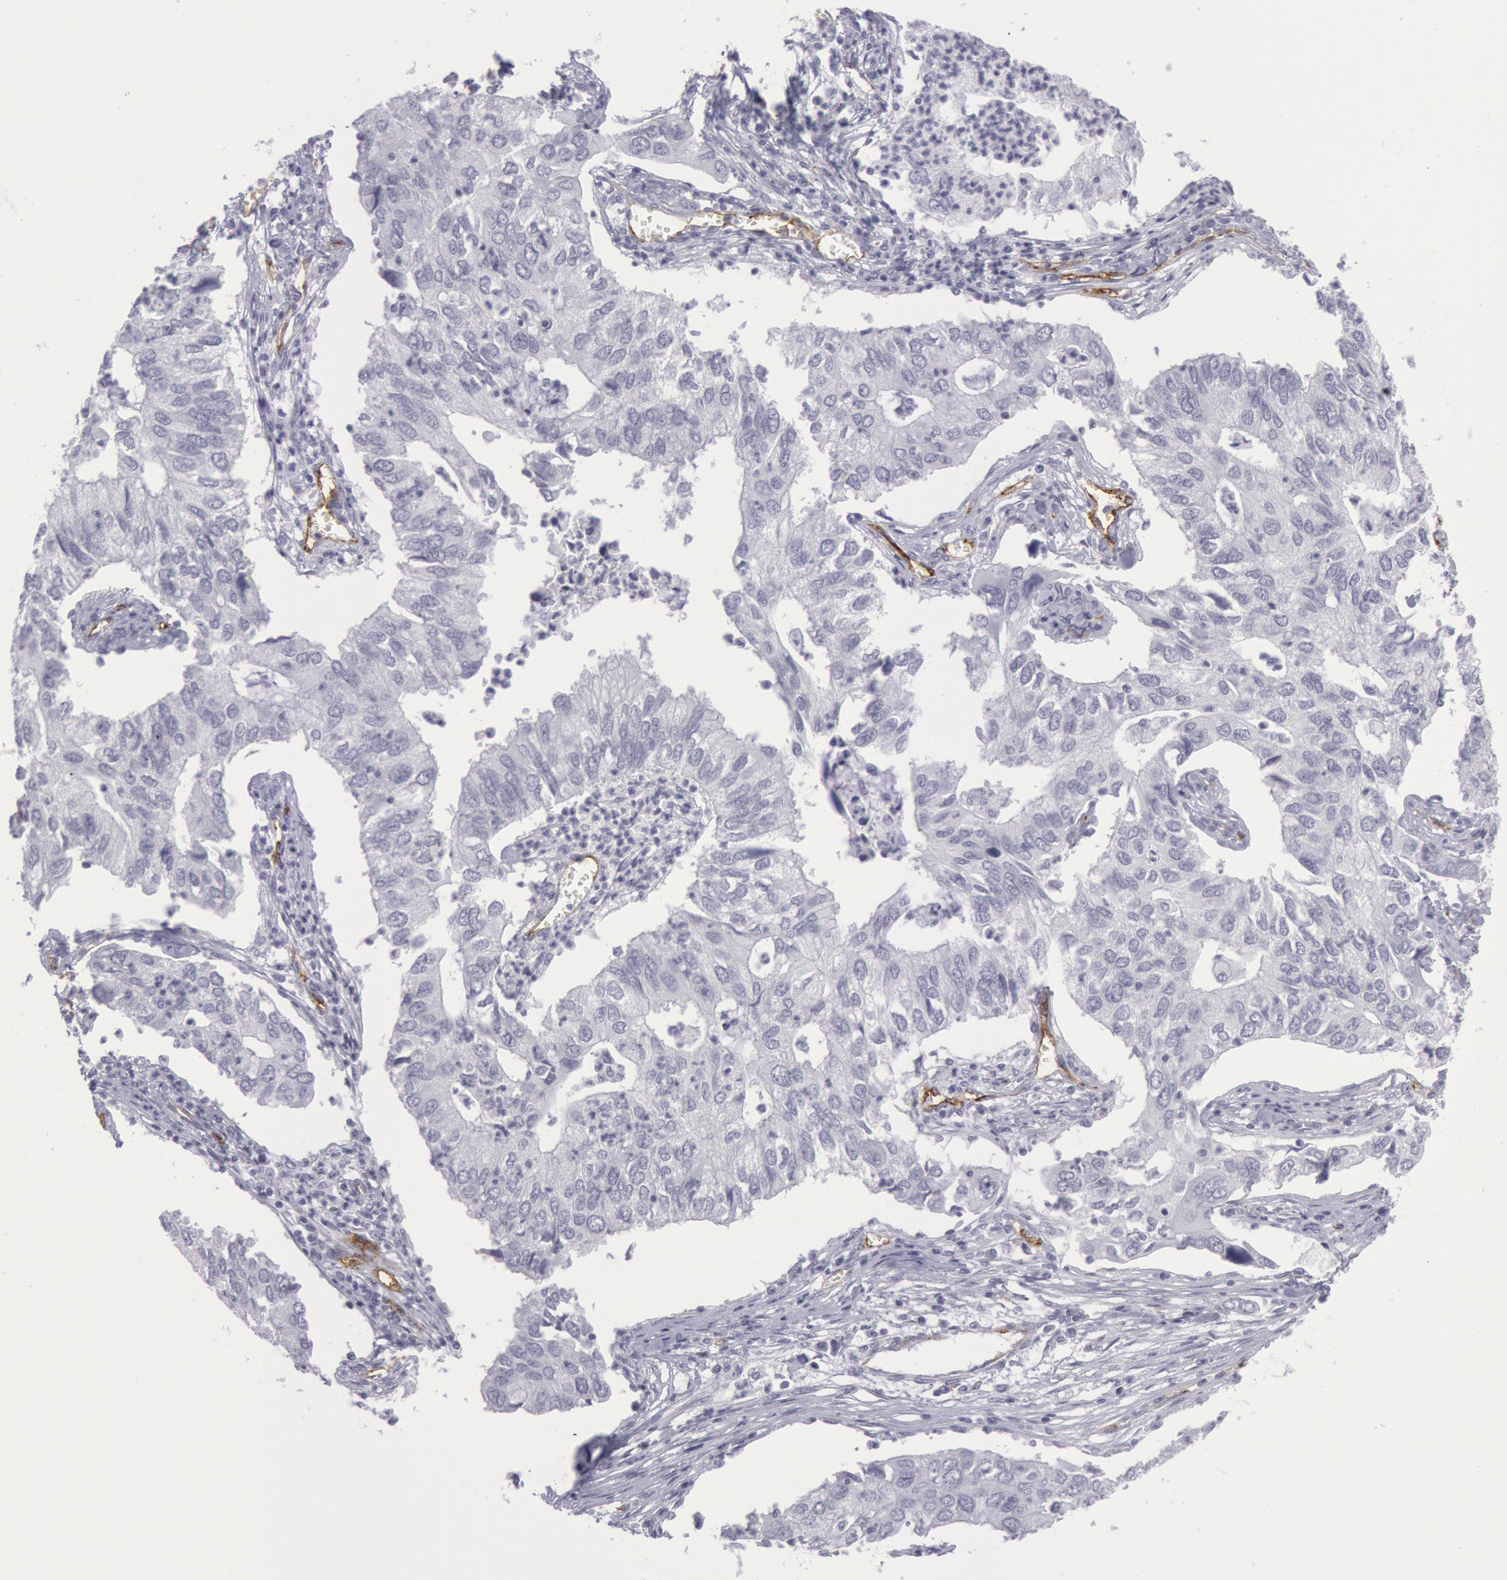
{"staining": {"intensity": "negative", "quantity": "none", "location": "none"}, "tissue": "lung cancer", "cell_type": "Tumor cells", "image_type": "cancer", "snomed": [{"axis": "morphology", "description": "Adenocarcinoma, NOS"}, {"axis": "topography", "description": "Lung"}], "caption": "DAB (3,3'-diaminobenzidine) immunohistochemical staining of lung adenocarcinoma demonstrates no significant positivity in tumor cells.", "gene": "CDH13", "patient": {"sex": "male", "age": 48}}